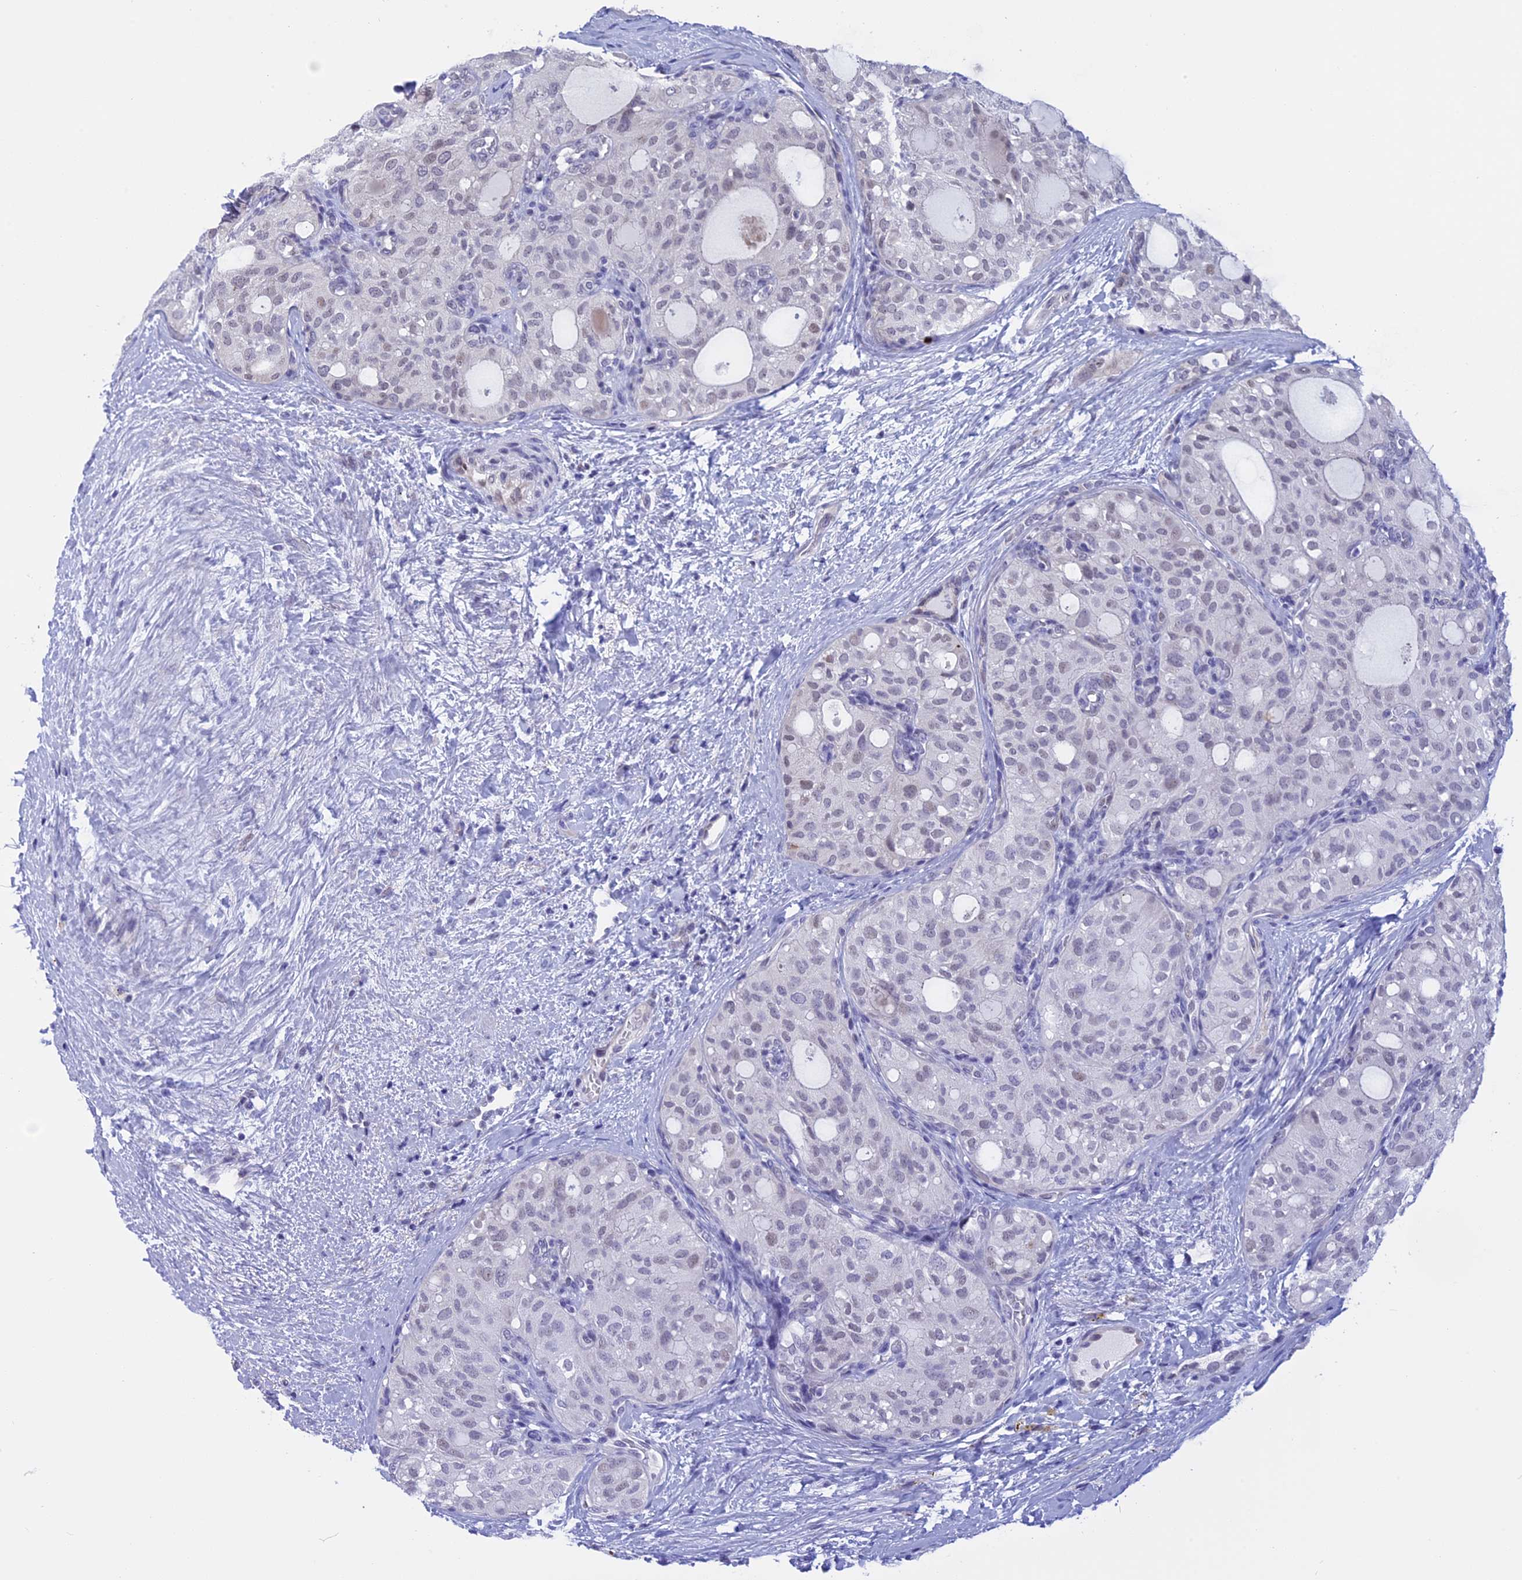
{"staining": {"intensity": "negative", "quantity": "none", "location": "none"}, "tissue": "thyroid cancer", "cell_type": "Tumor cells", "image_type": "cancer", "snomed": [{"axis": "morphology", "description": "Follicular adenoma carcinoma, NOS"}, {"axis": "topography", "description": "Thyroid gland"}], "caption": "This is an immunohistochemistry (IHC) photomicrograph of thyroid cancer (follicular adenoma carcinoma). There is no positivity in tumor cells.", "gene": "POLR2C", "patient": {"sex": "male", "age": 75}}